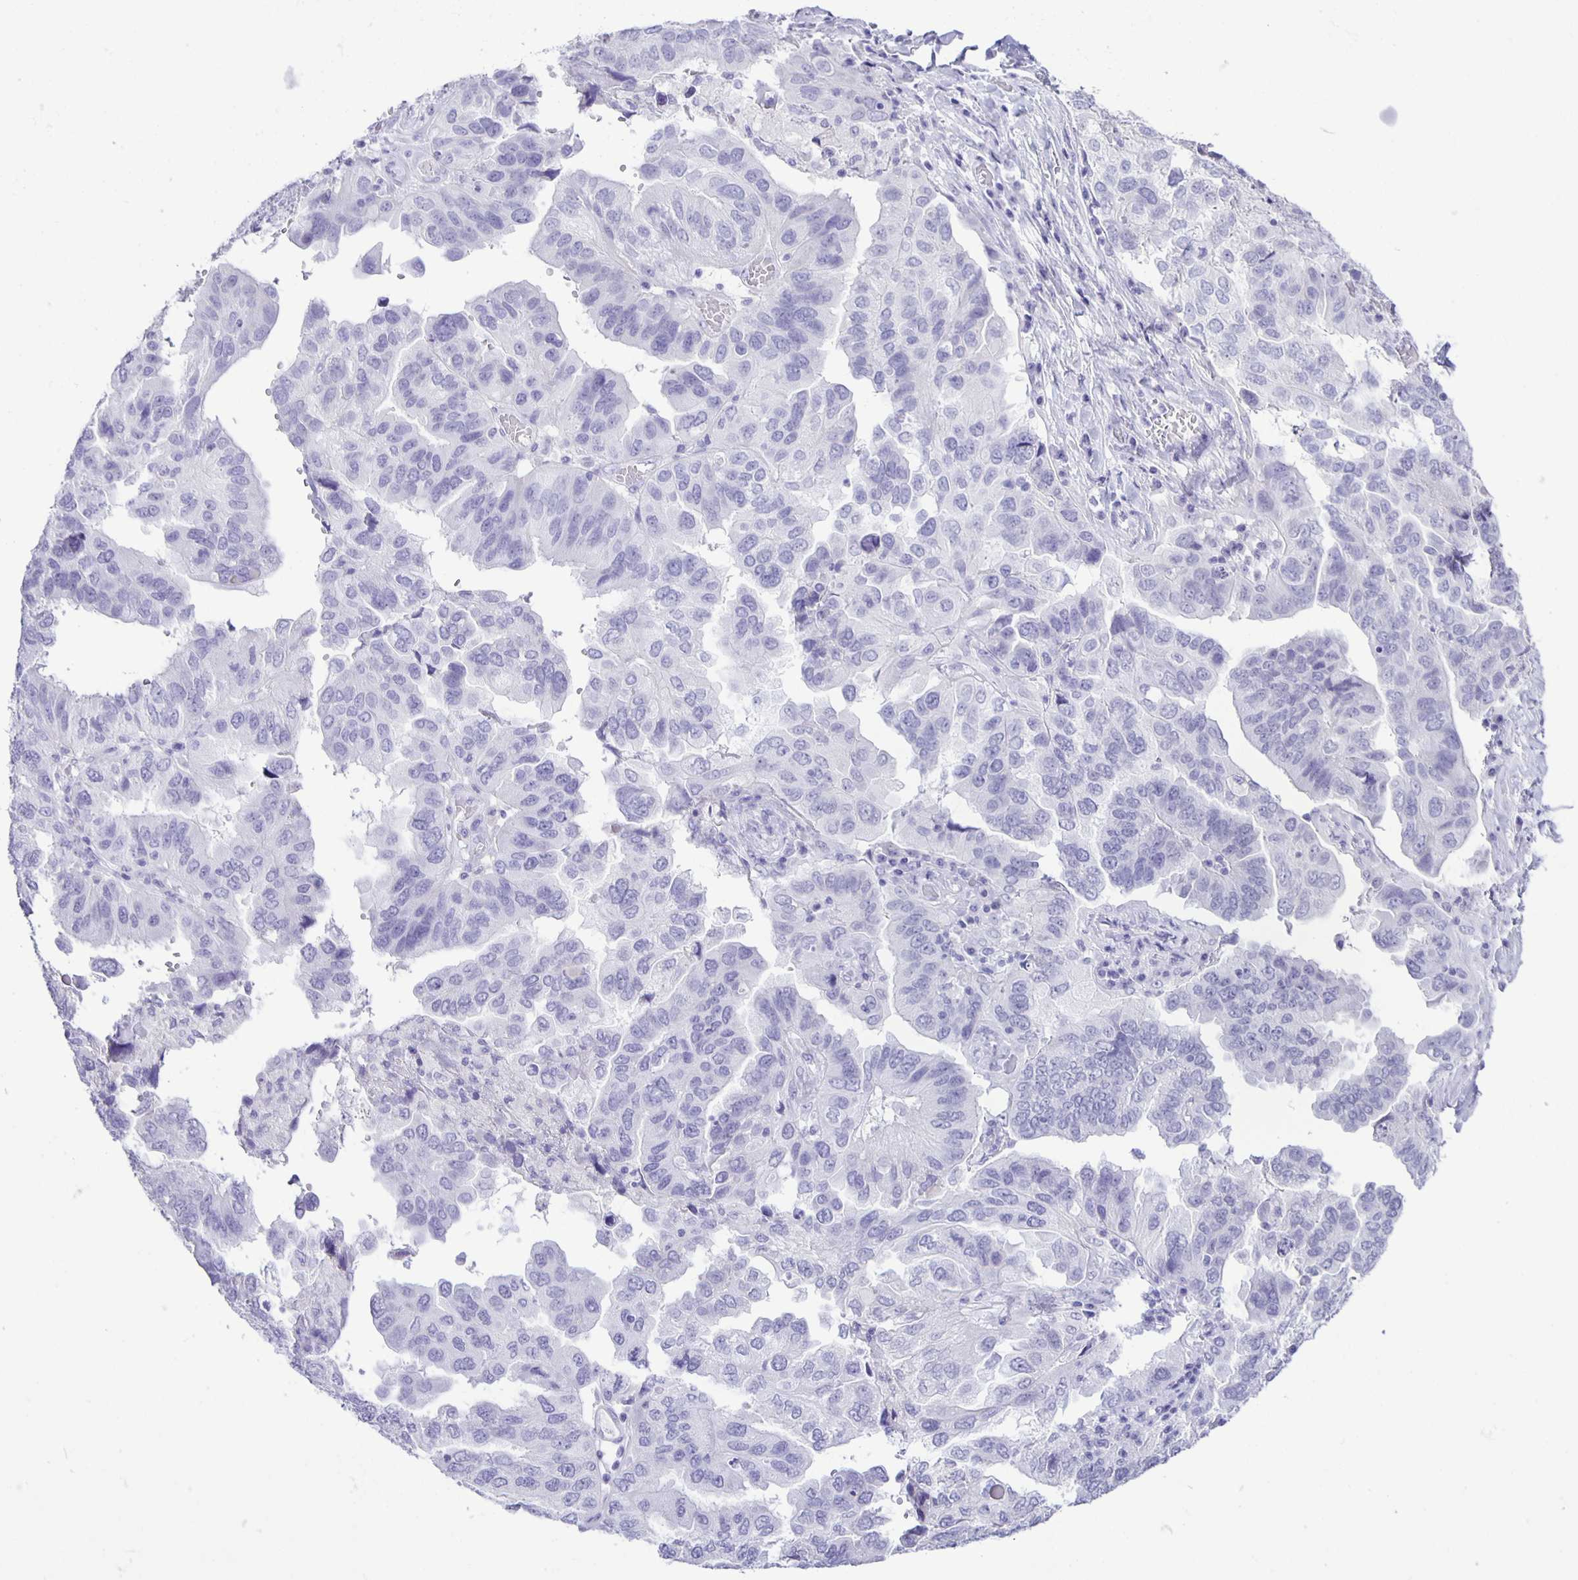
{"staining": {"intensity": "negative", "quantity": "none", "location": "none"}, "tissue": "ovarian cancer", "cell_type": "Tumor cells", "image_type": "cancer", "snomed": [{"axis": "morphology", "description": "Cystadenocarcinoma, serous, NOS"}, {"axis": "topography", "description": "Ovary"}], "caption": "Immunohistochemistry (IHC) photomicrograph of ovarian serous cystadenocarcinoma stained for a protein (brown), which displays no positivity in tumor cells.", "gene": "EZHIP", "patient": {"sex": "female", "age": 79}}